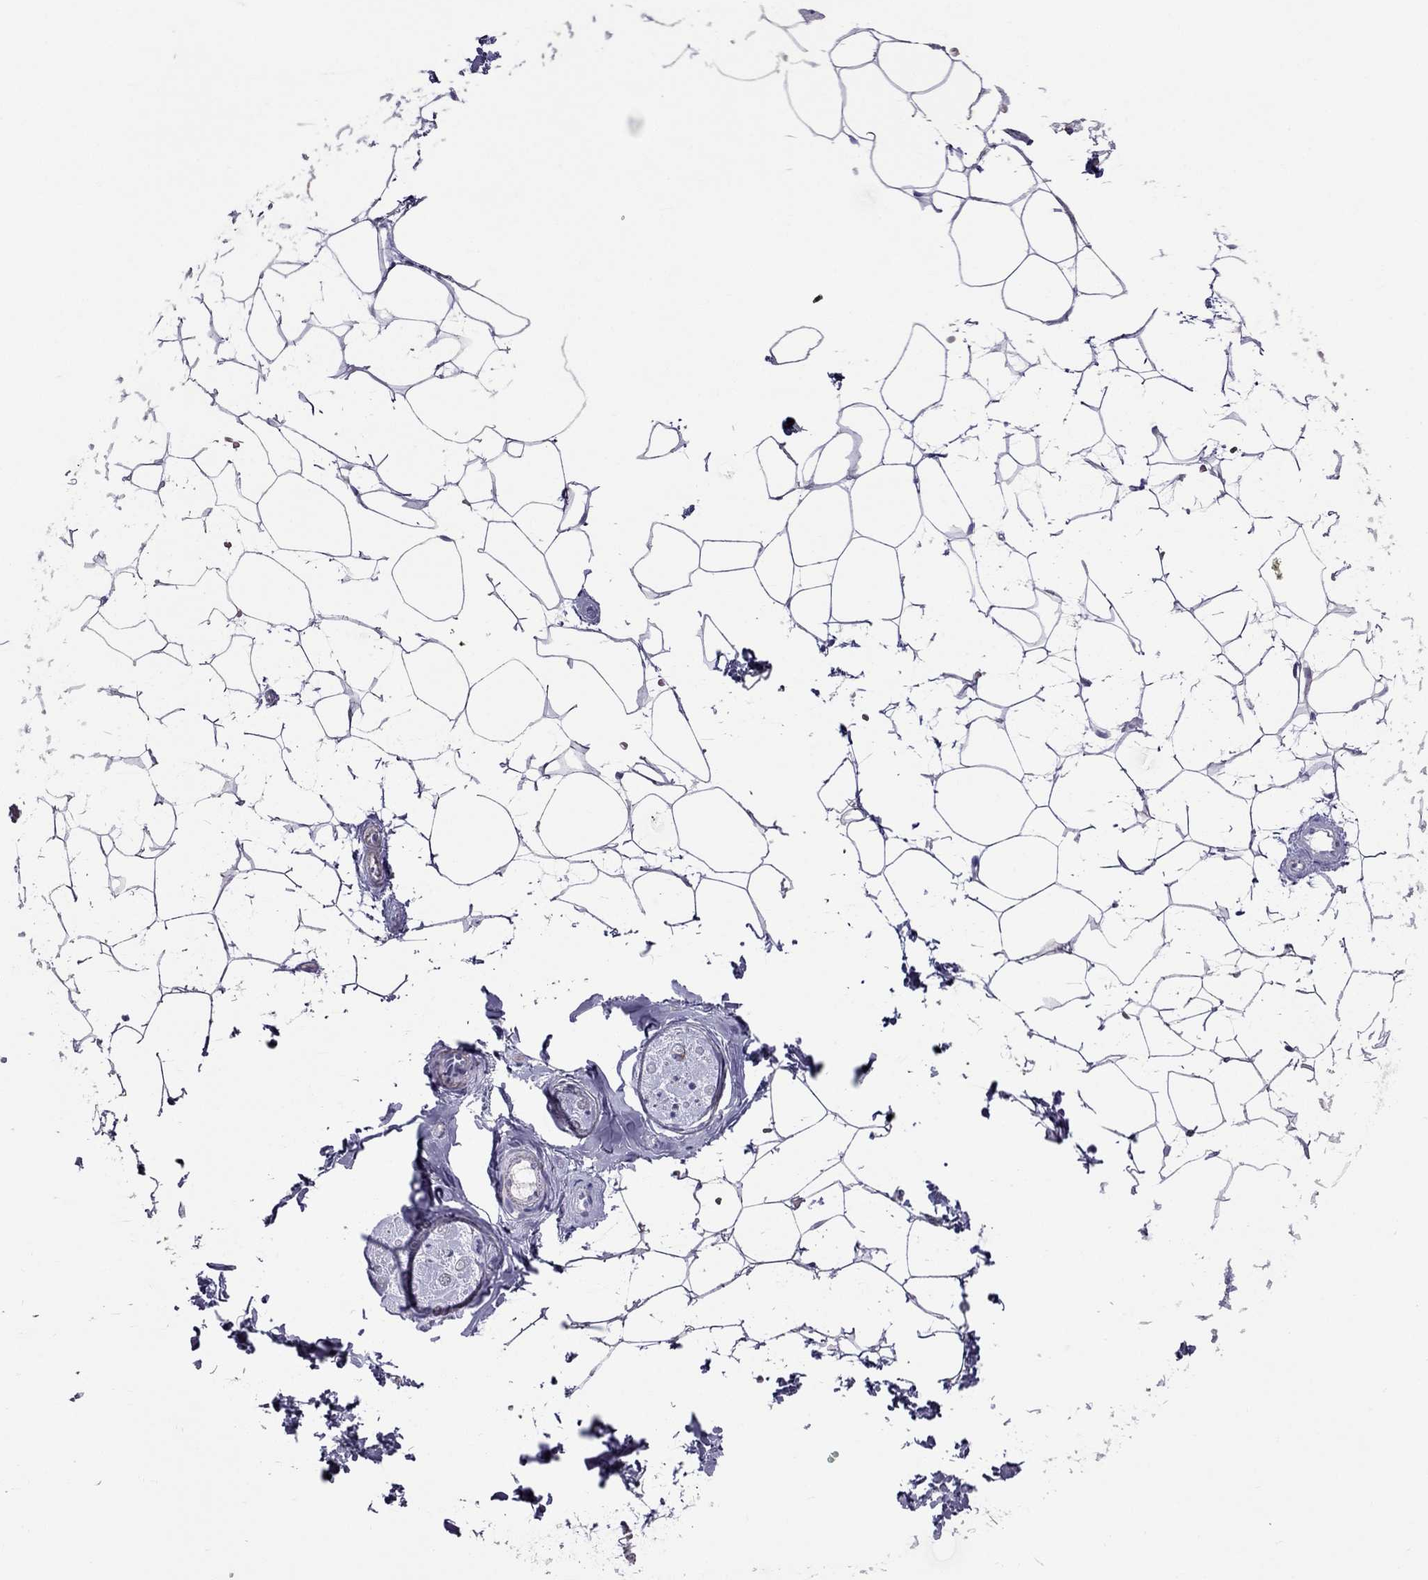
{"staining": {"intensity": "negative", "quantity": "none", "location": "none"}, "tissue": "adipose tissue", "cell_type": "Adipocytes", "image_type": "normal", "snomed": [{"axis": "morphology", "description": "Normal tissue, NOS"}, {"axis": "topography", "description": "Skin"}, {"axis": "topography", "description": "Peripheral nerve tissue"}], "caption": "Immunohistochemical staining of normal adipose tissue exhibits no significant expression in adipocytes. (Brightfield microscopy of DAB (3,3'-diaminobenzidine) immunohistochemistry at high magnification).", "gene": "CLPSL2", "patient": {"sex": "female", "age": 56}}